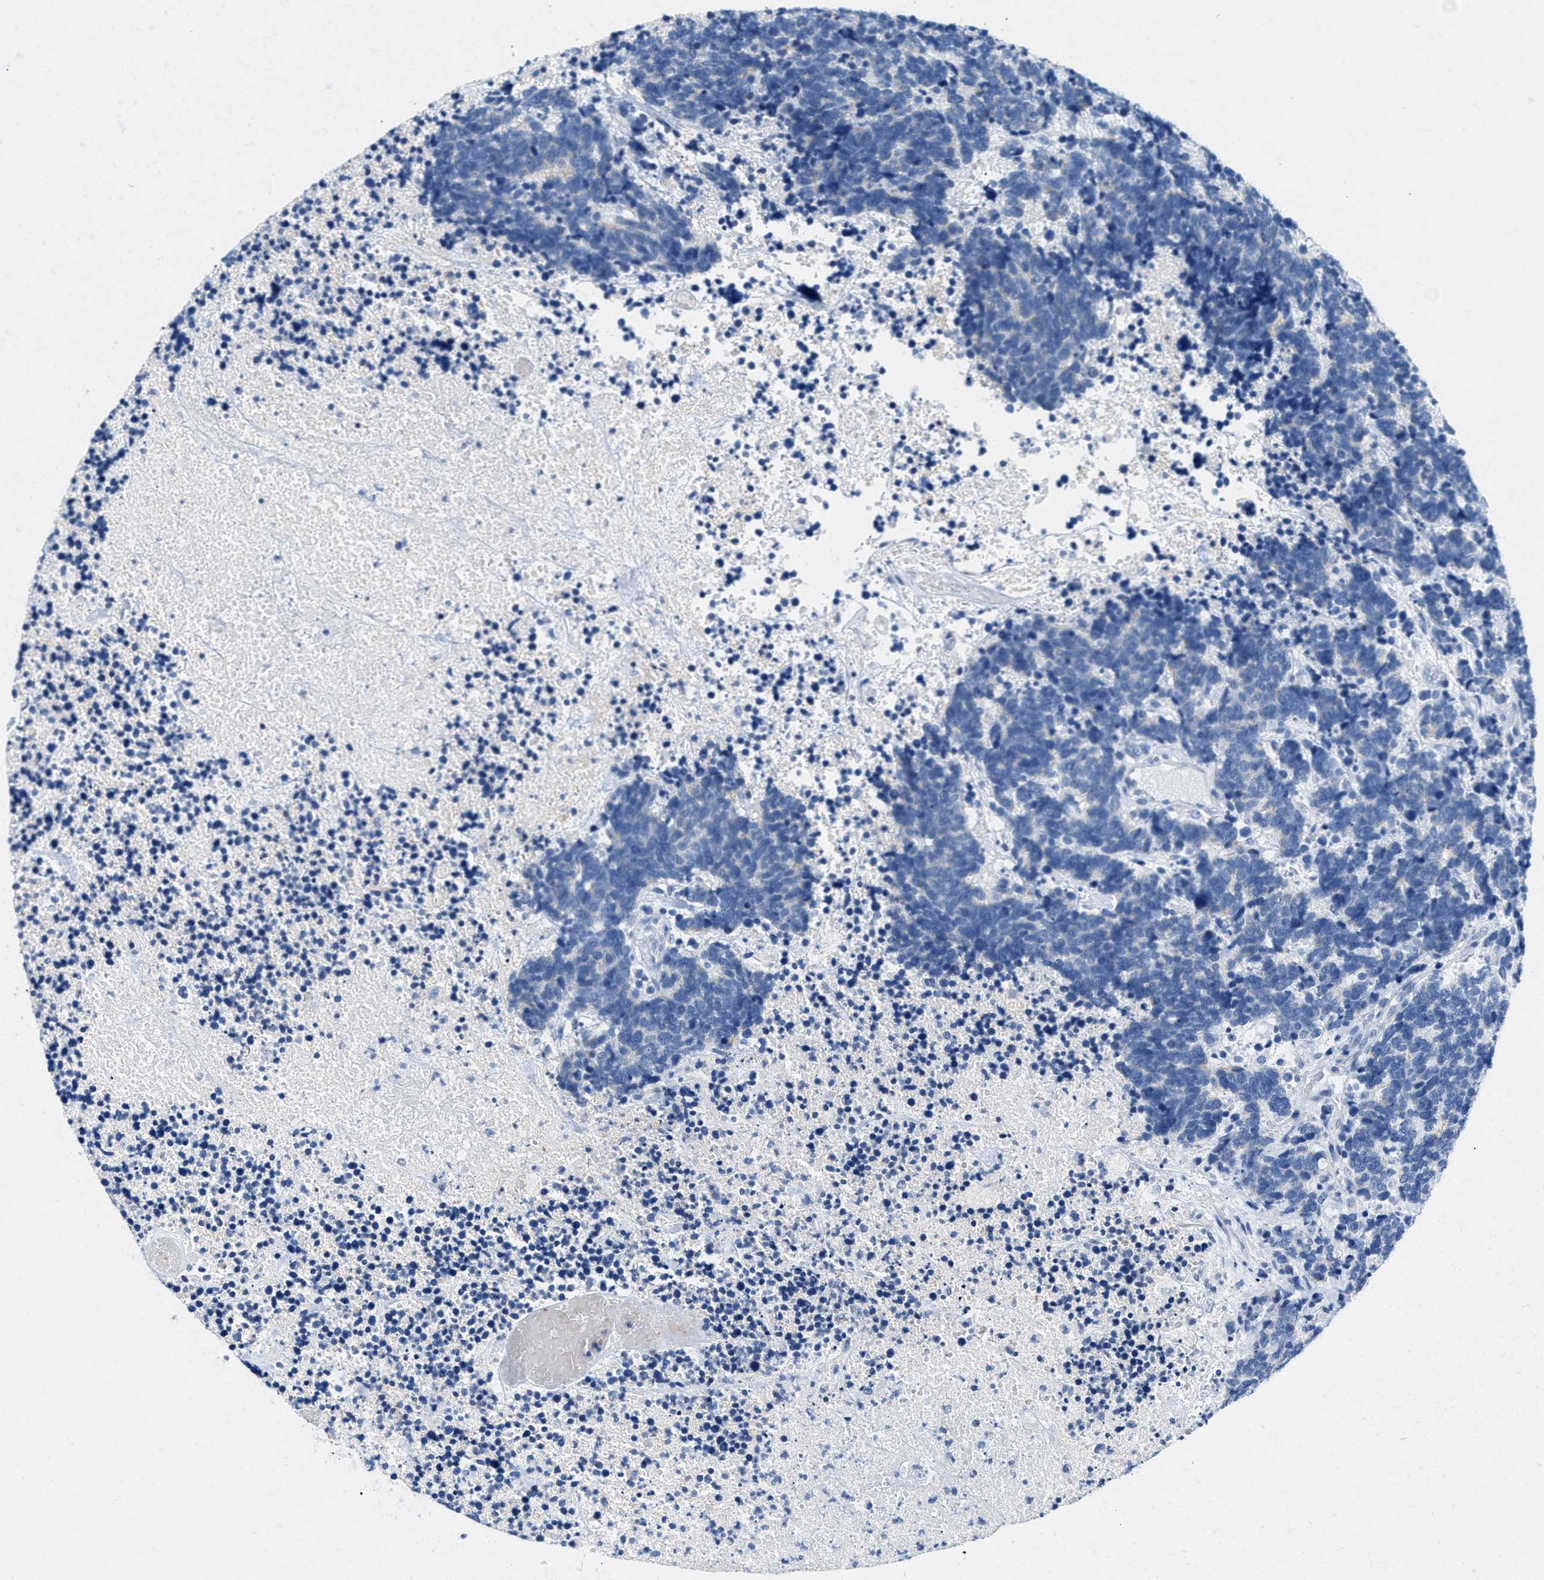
{"staining": {"intensity": "negative", "quantity": "none", "location": "none"}, "tissue": "carcinoid", "cell_type": "Tumor cells", "image_type": "cancer", "snomed": [{"axis": "morphology", "description": "Carcinoma, NOS"}, {"axis": "morphology", "description": "Carcinoid, malignant, NOS"}, {"axis": "topography", "description": "Urinary bladder"}], "caption": "A high-resolution photomicrograph shows immunohistochemistry staining of carcinoid, which reveals no significant positivity in tumor cells.", "gene": "BPGM", "patient": {"sex": "male", "age": 57}}